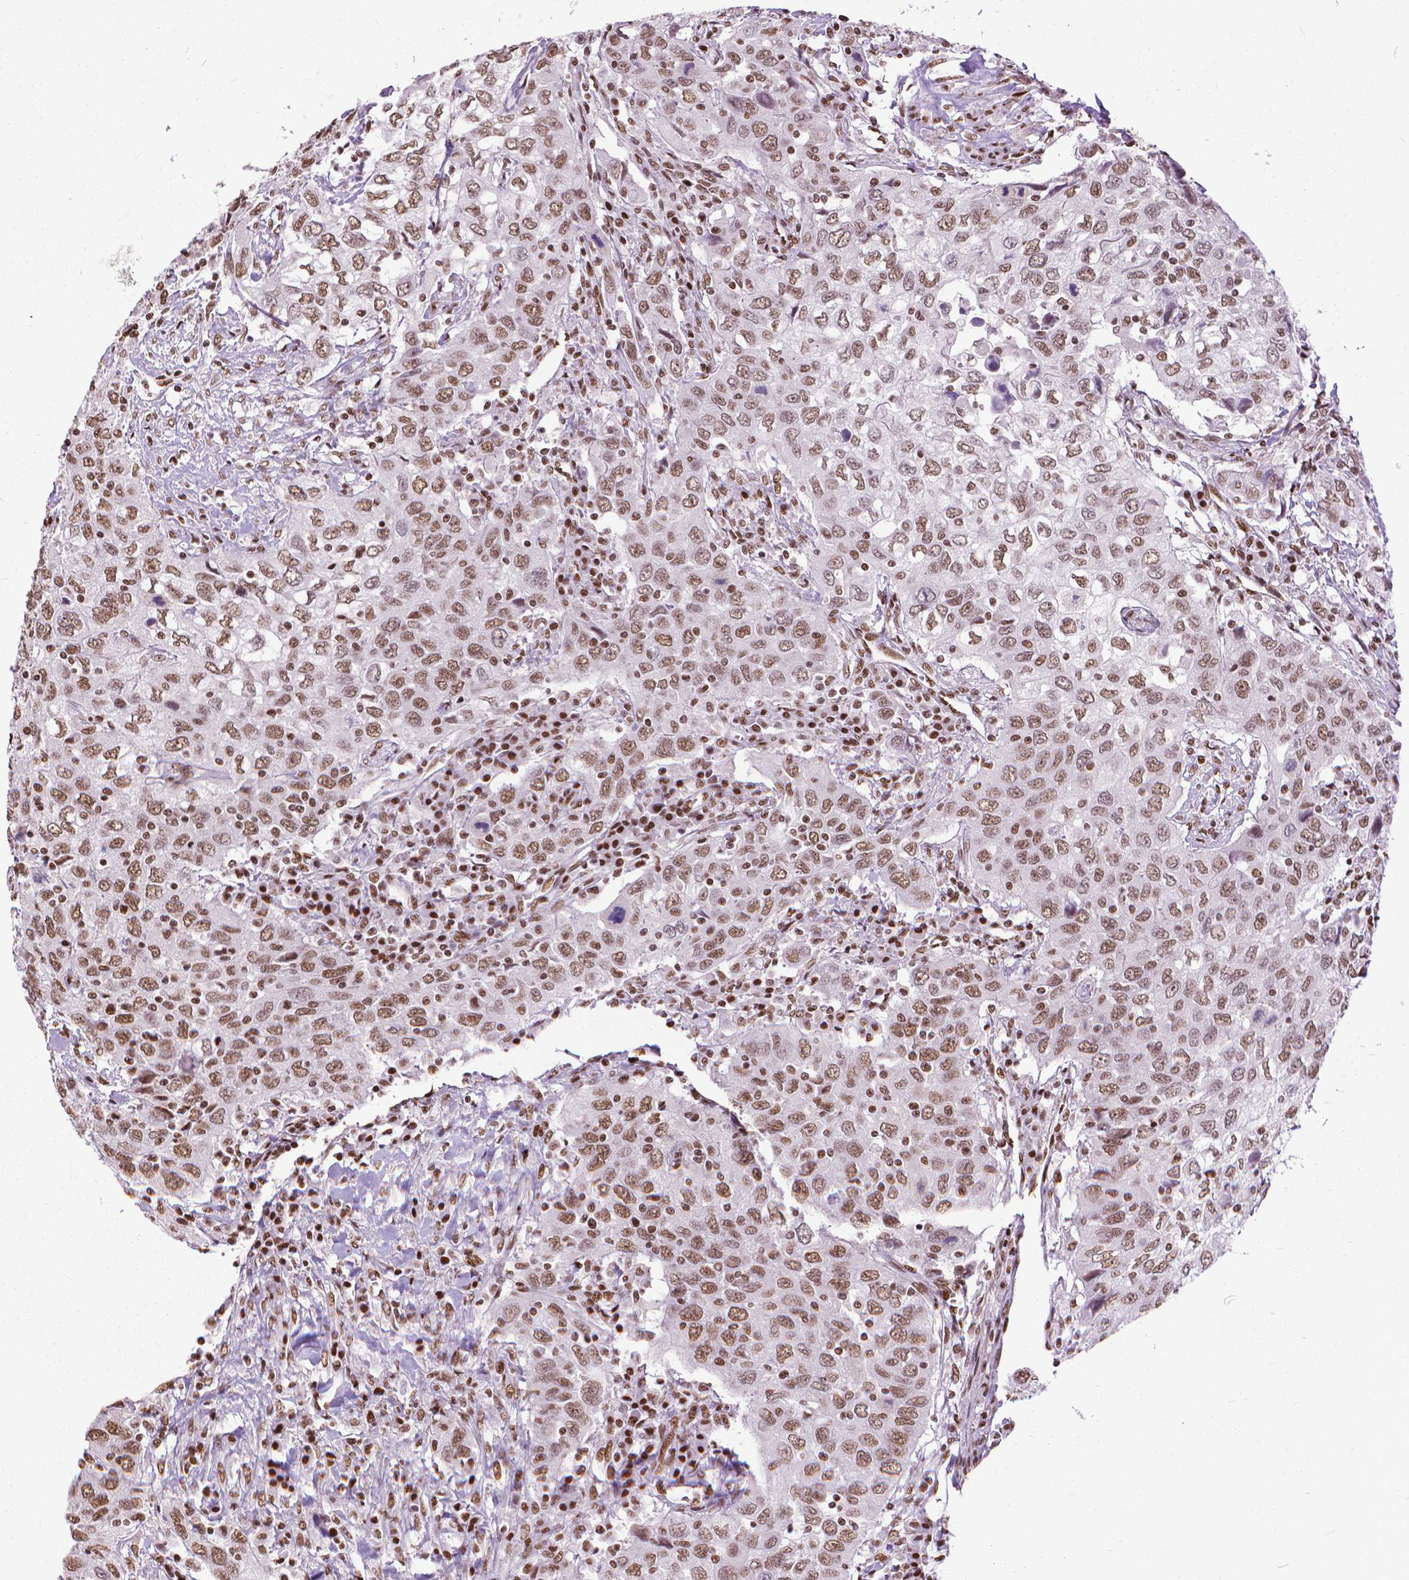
{"staining": {"intensity": "moderate", "quantity": ">75%", "location": "nuclear"}, "tissue": "urothelial cancer", "cell_type": "Tumor cells", "image_type": "cancer", "snomed": [{"axis": "morphology", "description": "Urothelial carcinoma, High grade"}, {"axis": "topography", "description": "Urinary bladder"}], "caption": "Immunohistochemistry micrograph of high-grade urothelial carcinoma stained for a protein (brown), which demonstrates medium levels of moderate nuclear positivity in approximately >75% of tumor cells.", "gene": "AKAP8", "patient": {"sex": "male", "age": 76}}